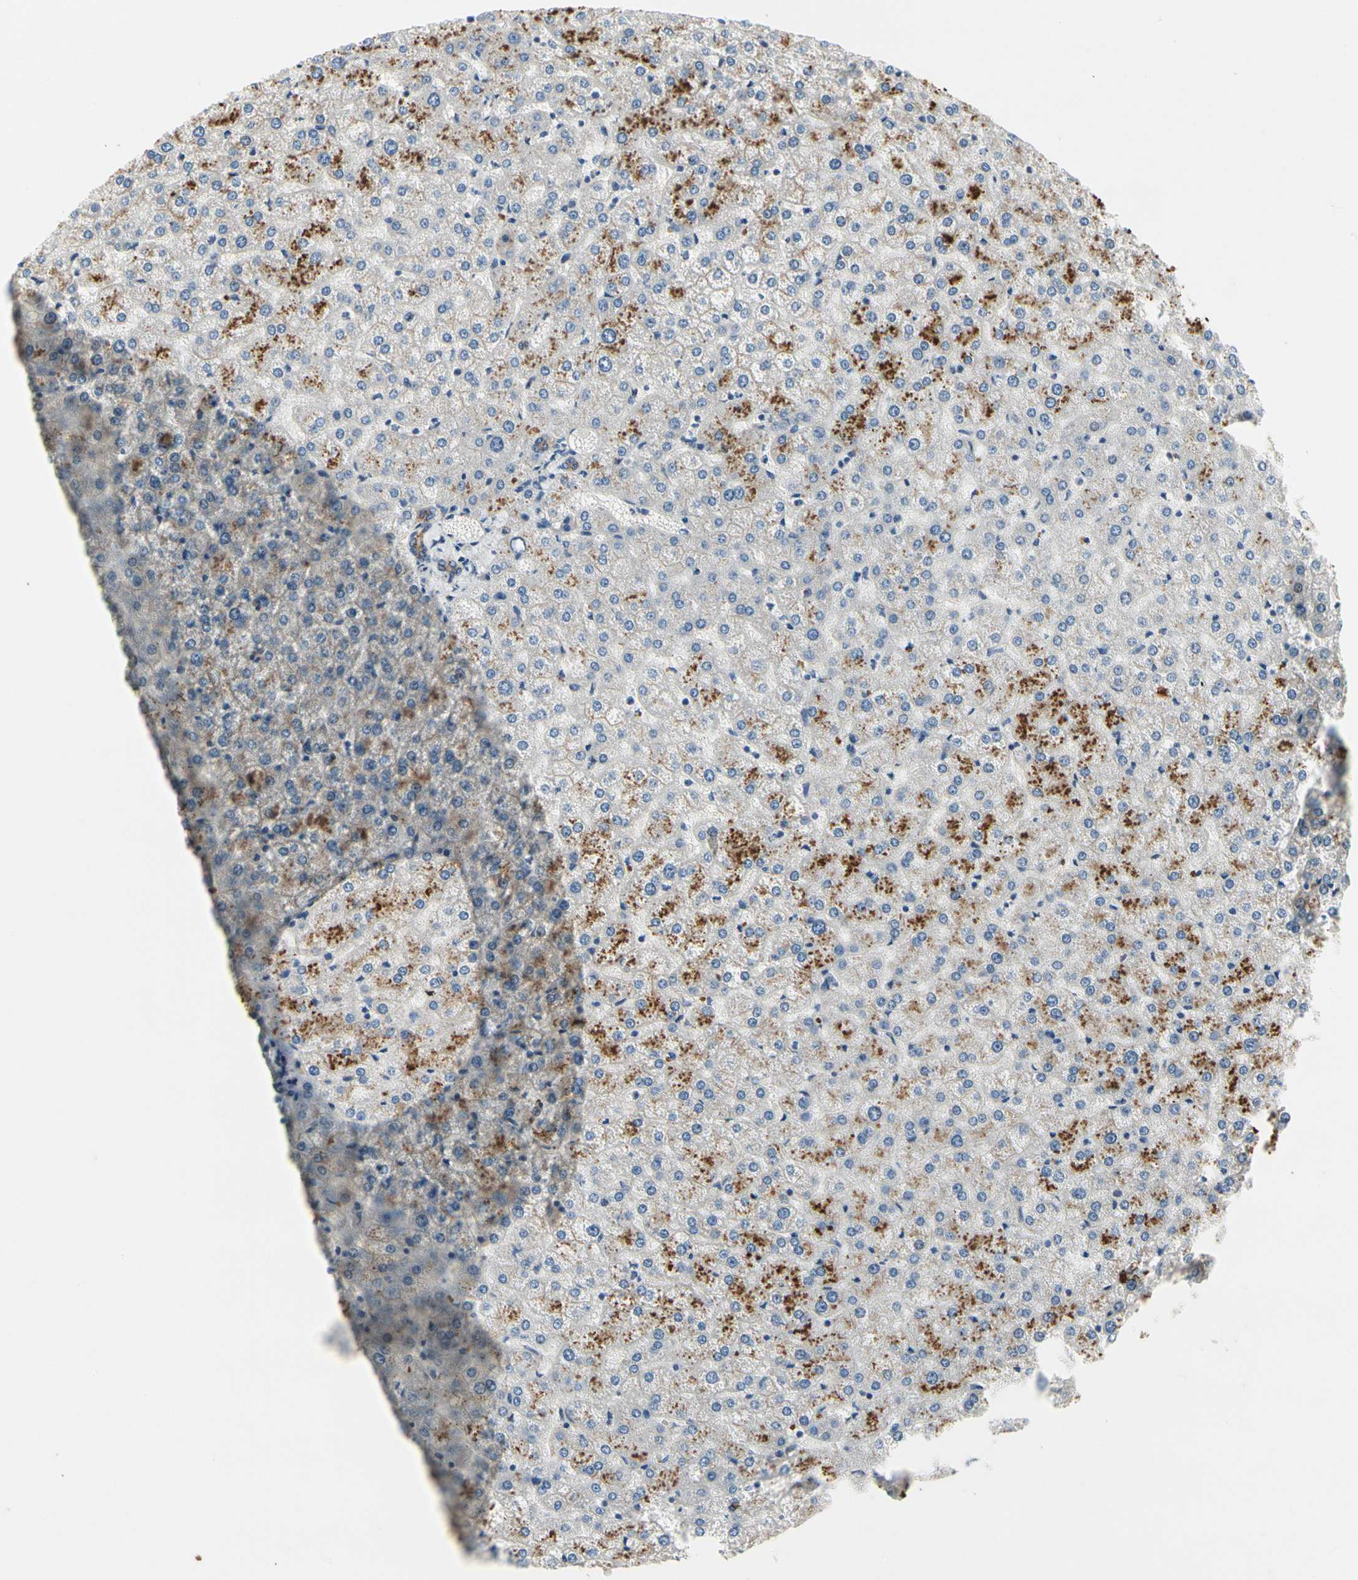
{"staining": {"intensity": "moderate", "quantity": ">75%", "location": "cytoplasmic/membranous"}, "tissue": "liver", "cell_type": "Cholangiocytes", "image_type": "normal", "snomed": [{"axis": "morphology", "description": "Normal tissue, NOS"}, {"axis": "topography", "description": "Liver"}], "caption": "Immunohistochemistry photomicrograph of normal liver: liver stained using immunohistochemistry (IHC) exhibits medium levels of moderate protein expression localized specifically in the cytoplasmic/membranous of cholangiocytes, appearing as a cytoplasmic/membranous brown color.", "gene": "LGR6", "patient": {"sex": "female", "age": 32}}